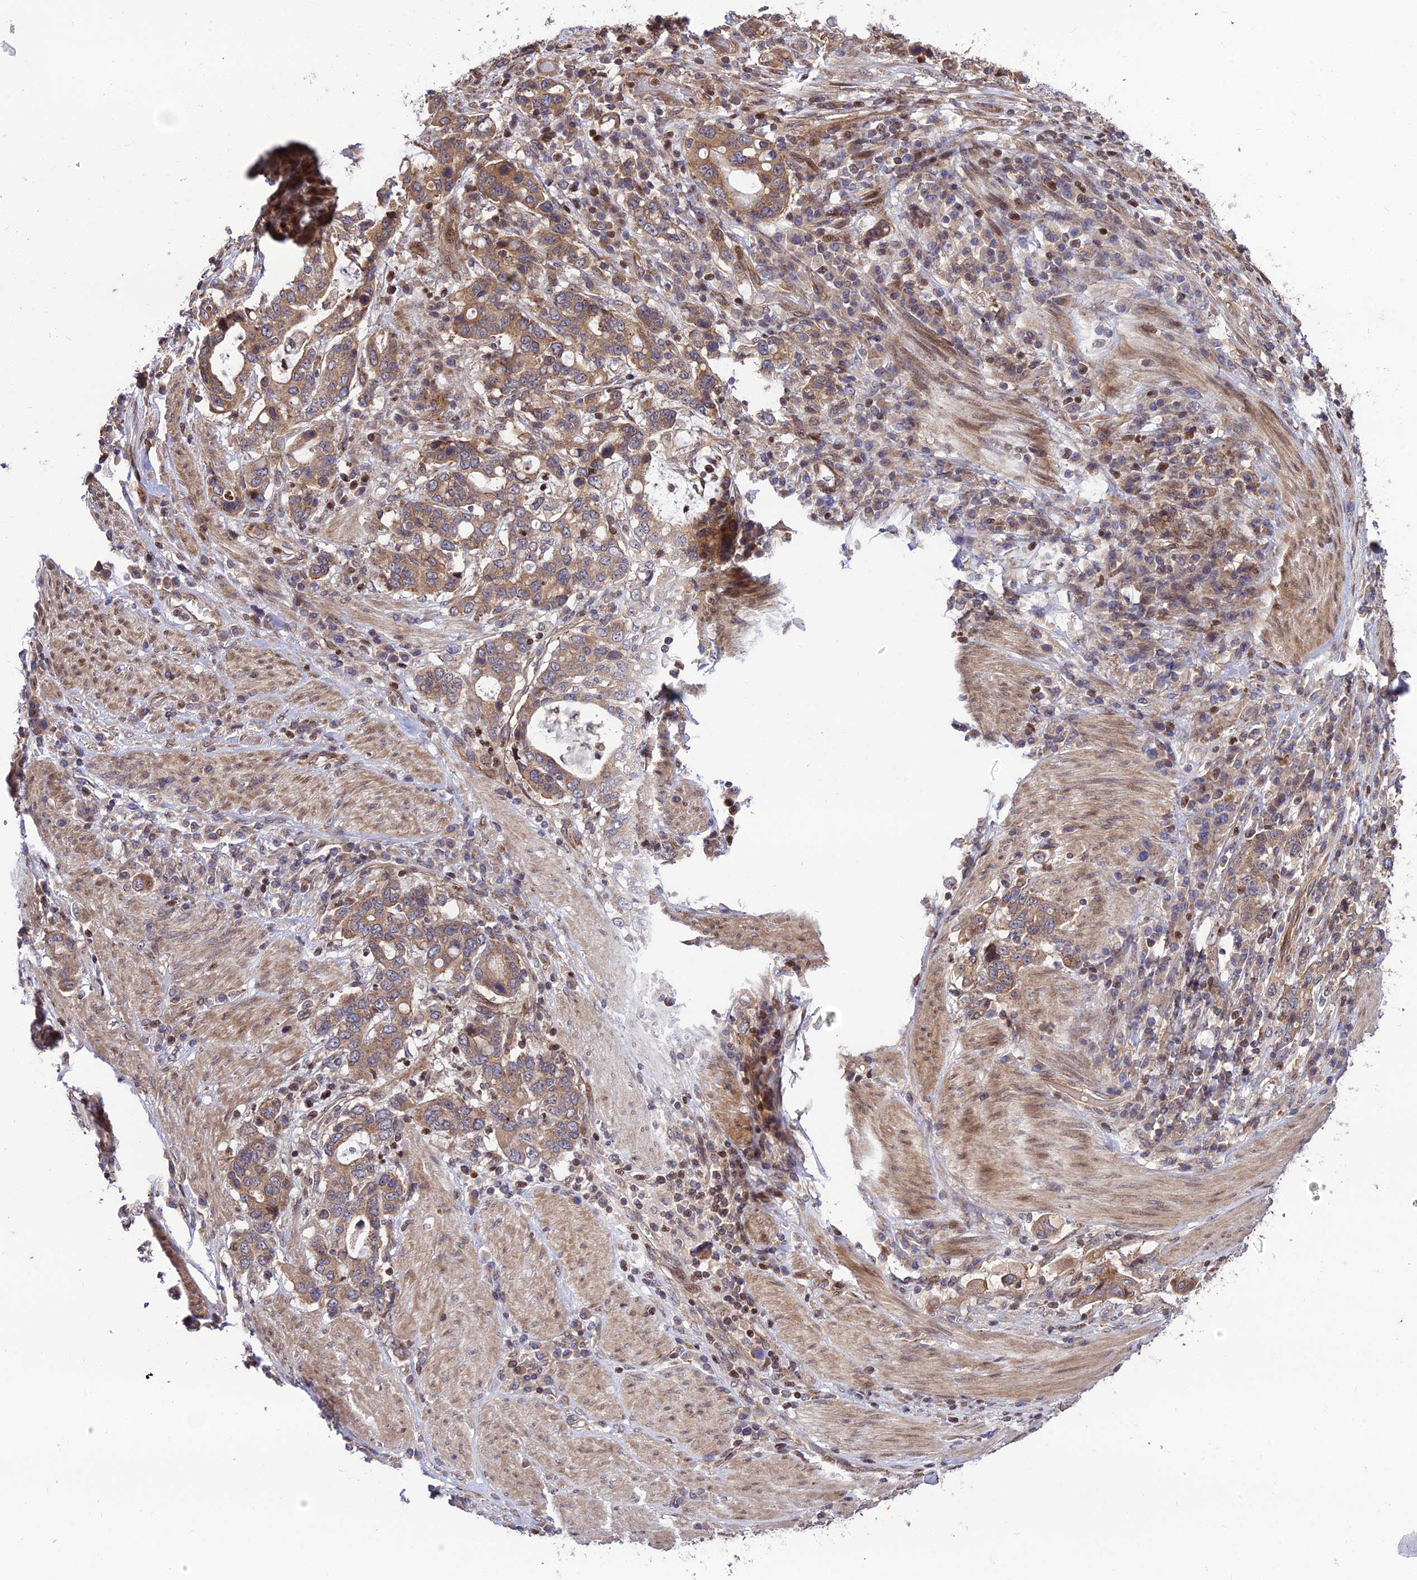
{"staining": {"intensity": "moderate", "quantity": ">75%", "location": "cytoplasmic/membranous"}, "tissue": "stomach cancer", "cell_type": "Tumor cells", "image_type": "cancer", "snomed": [{"axis": "morphology", "description": "Adenocarcinoma, NOS"}, {"axis": "topography", "description": "Stomach, upper"}, {"axis": "topography", "description": "Stomach"}], "caption": "Protein staining reveals moderate cytoplasmic/membranous positivity in approximately >75% of tumor cells in stomach cancer (adenocarcinoma).", "gene": "SMG6", "patient": {"sex": "male", "age": 62}}